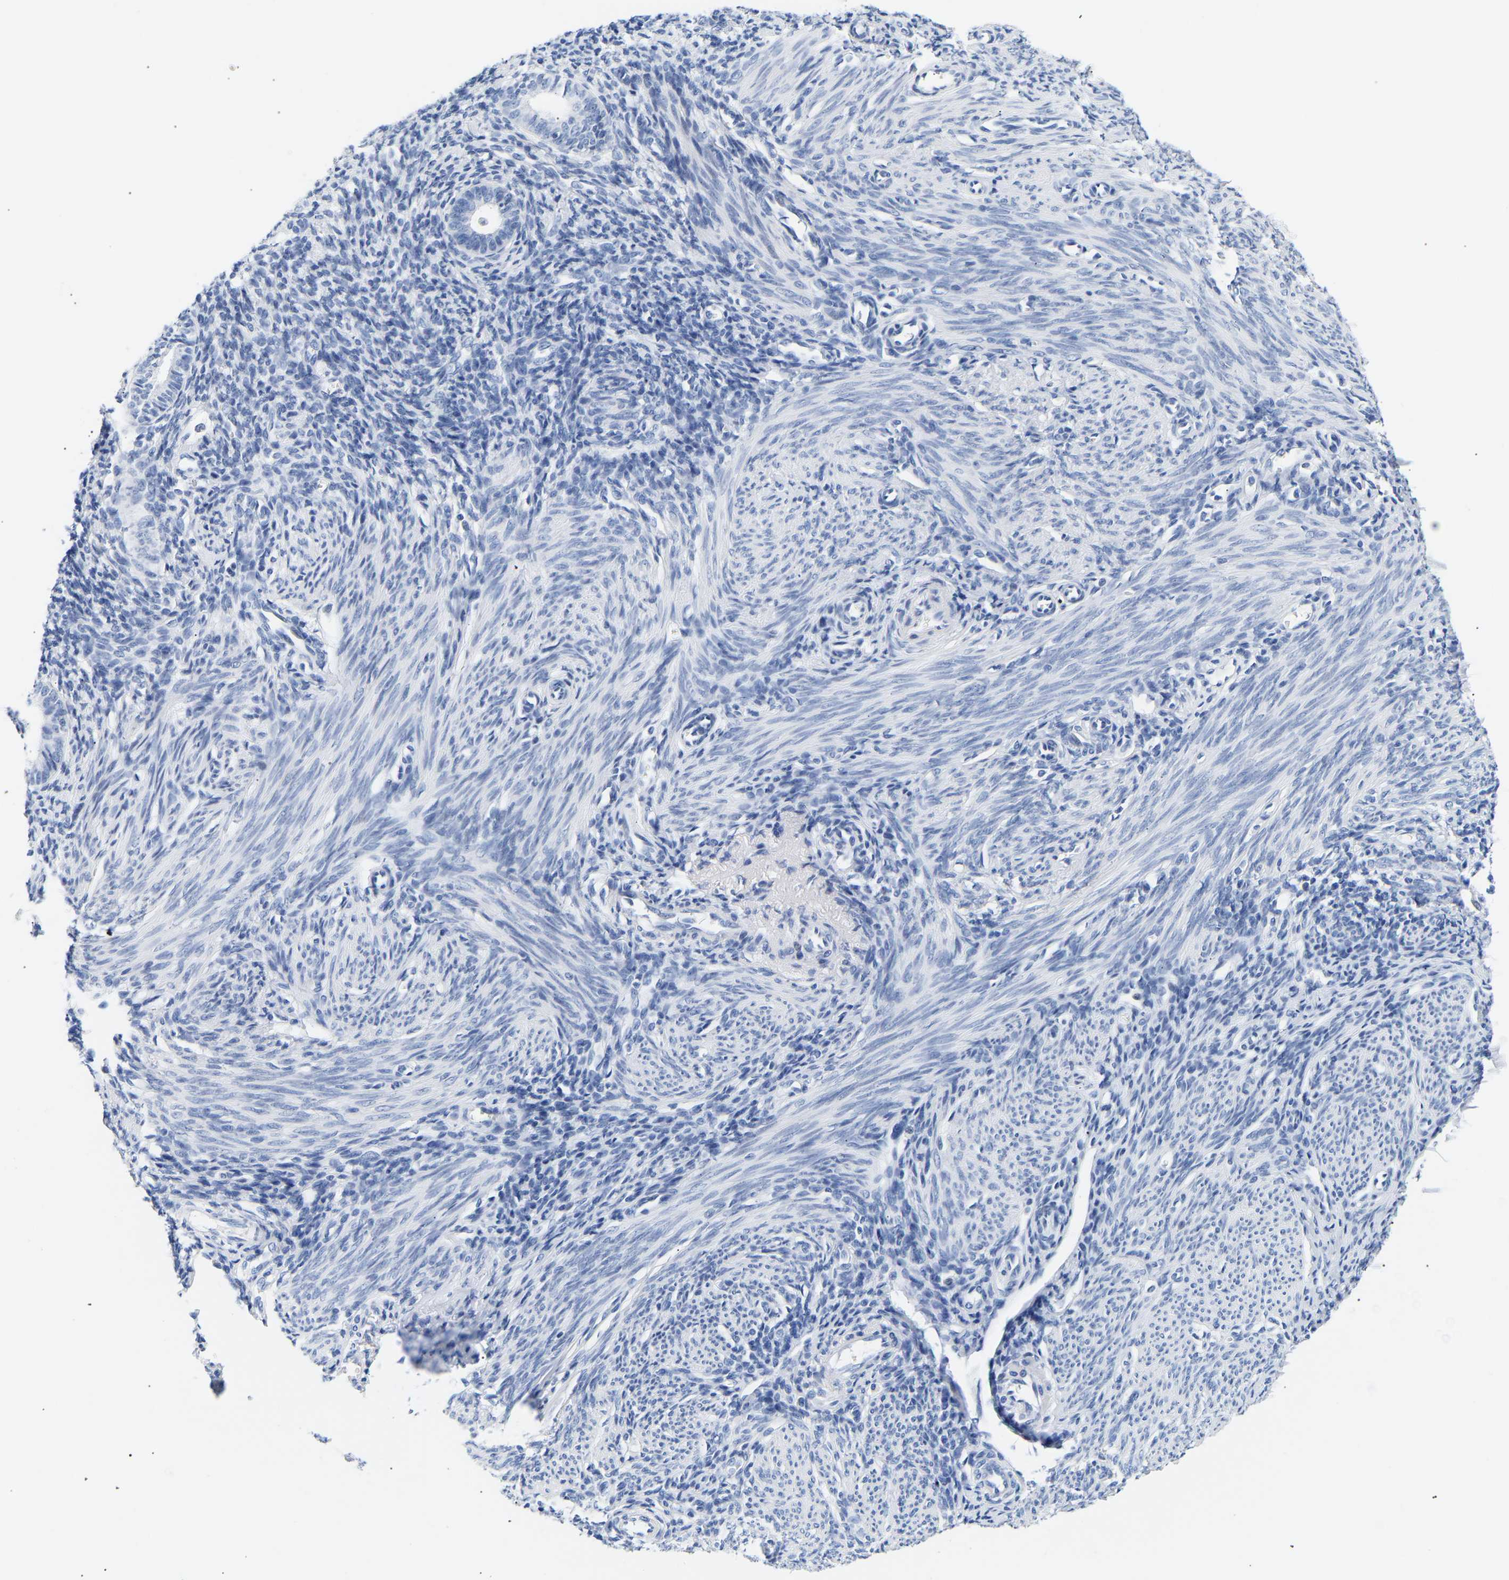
{"staining": {"intensity": "negative", "quantity": "none", "location": "none"}, "tissue": "endometrium", "cell_type": "Cells in endometrial stroma", "image_type": "normal", "snomed": [{"axis": "morphology", "description": "Normal tissue, NOS"}, {"axis": "morphology", "description": "Adenocarcinoma, NOS"}, {"axis": "topography", "description": "Endometrium"}], "caption": "Endometrium was stained to show a protein in brown. There is no significant positivity in cells in endometrial stroma. (Stains: DAB immunohistochemistry with hematoxylin counter stain, Microscopy: brightfield microscopy at high magnification).", "gene": "SPINK2", "patient": {"sex": "female", "age": 57}}